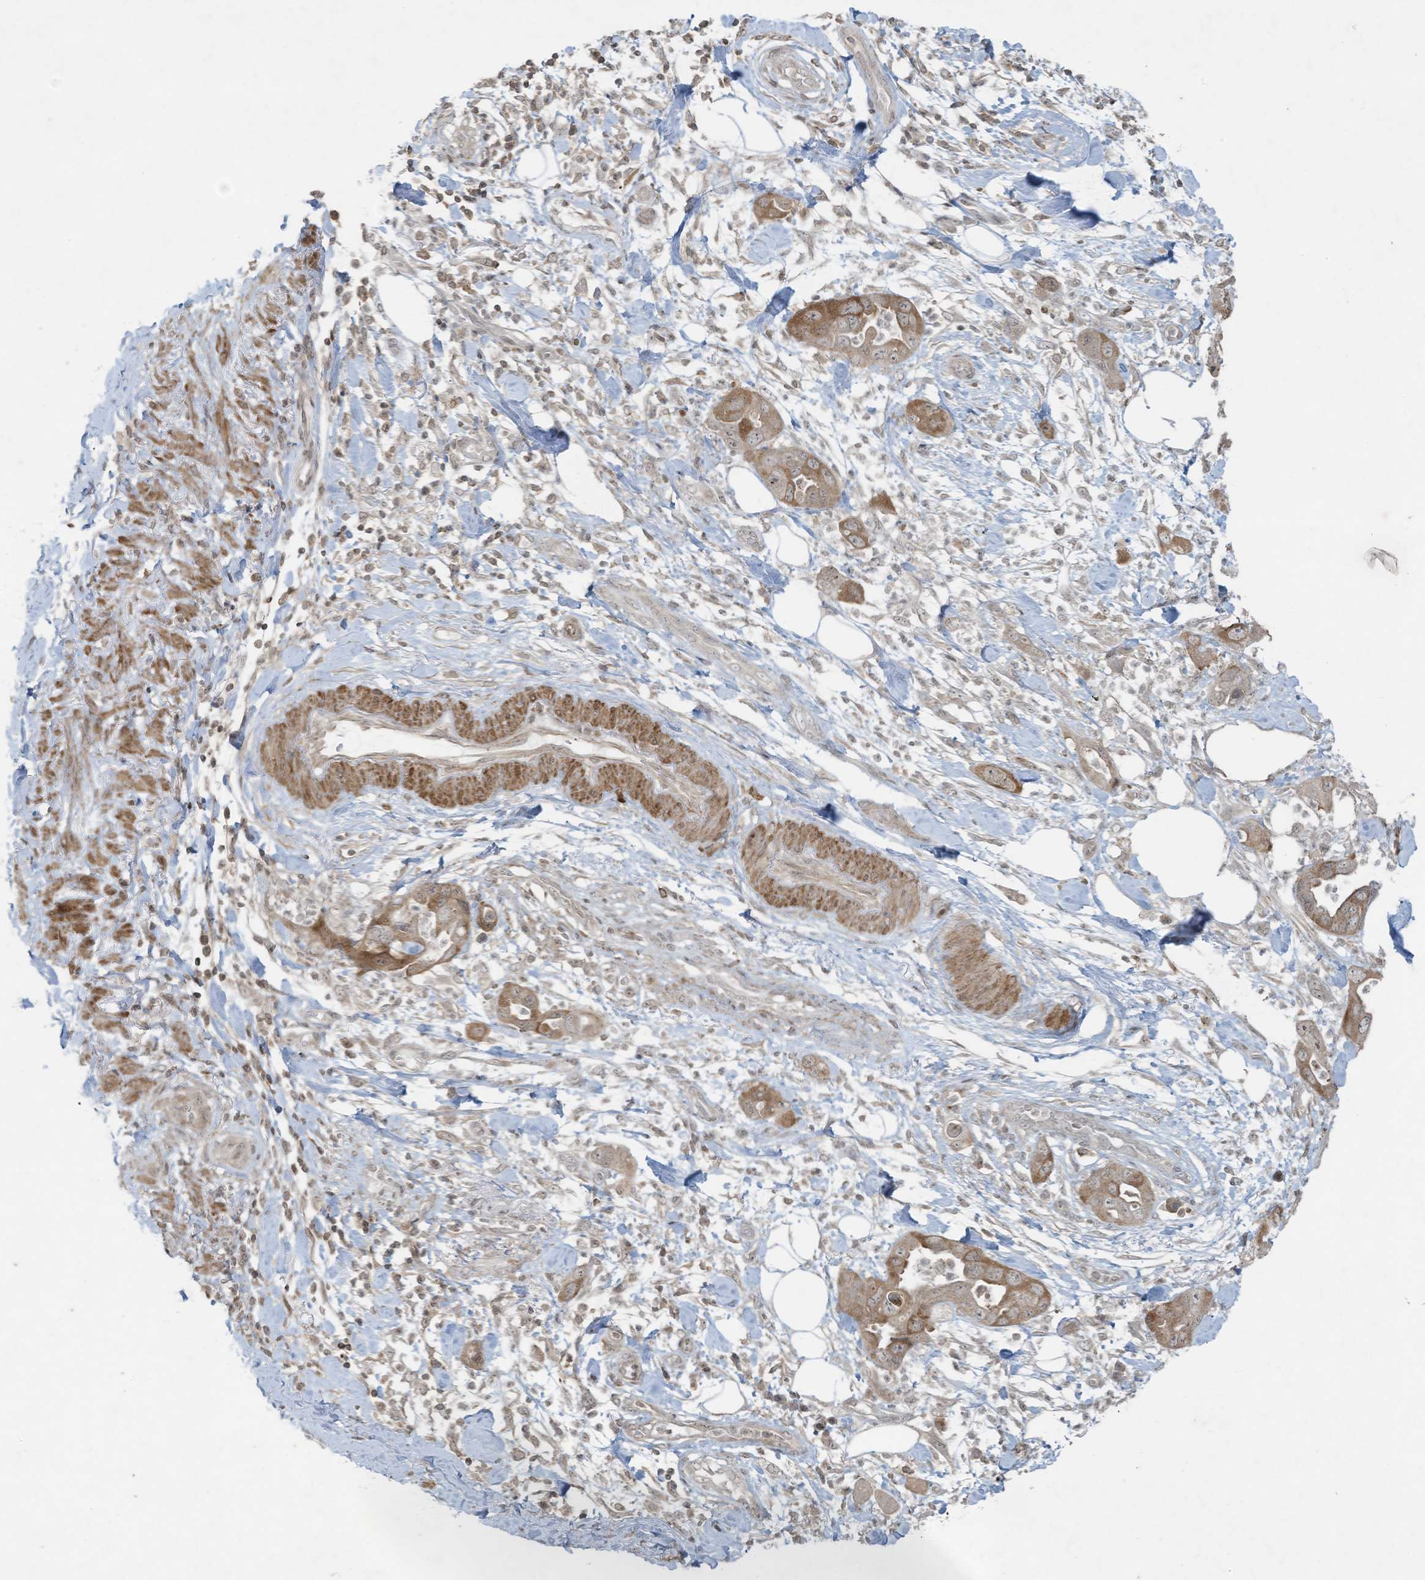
{"staining": {"intensity": "moderate", "quantity": "<25%", "location": "cytoplasmic/membranous"}, "tissue": "pancreatic cancer", "cell_type": "Tumor cells", "image_type": "cancer", "snomed": [{"axis": "morphology", "description": "Adenocarcinoma, NOS"}, {"axis": "topography", "description": "Pancreas"}], "caption": "A histopathology image showing moderate cytoplasmic/membranous expression in approximately <25% of tumor cells in pancreatic adenocarcinoma, as visualized by brown immunohistochemical staining.", "gene": "ZNF263", "patient": {"sex": "female", "age": 71}}